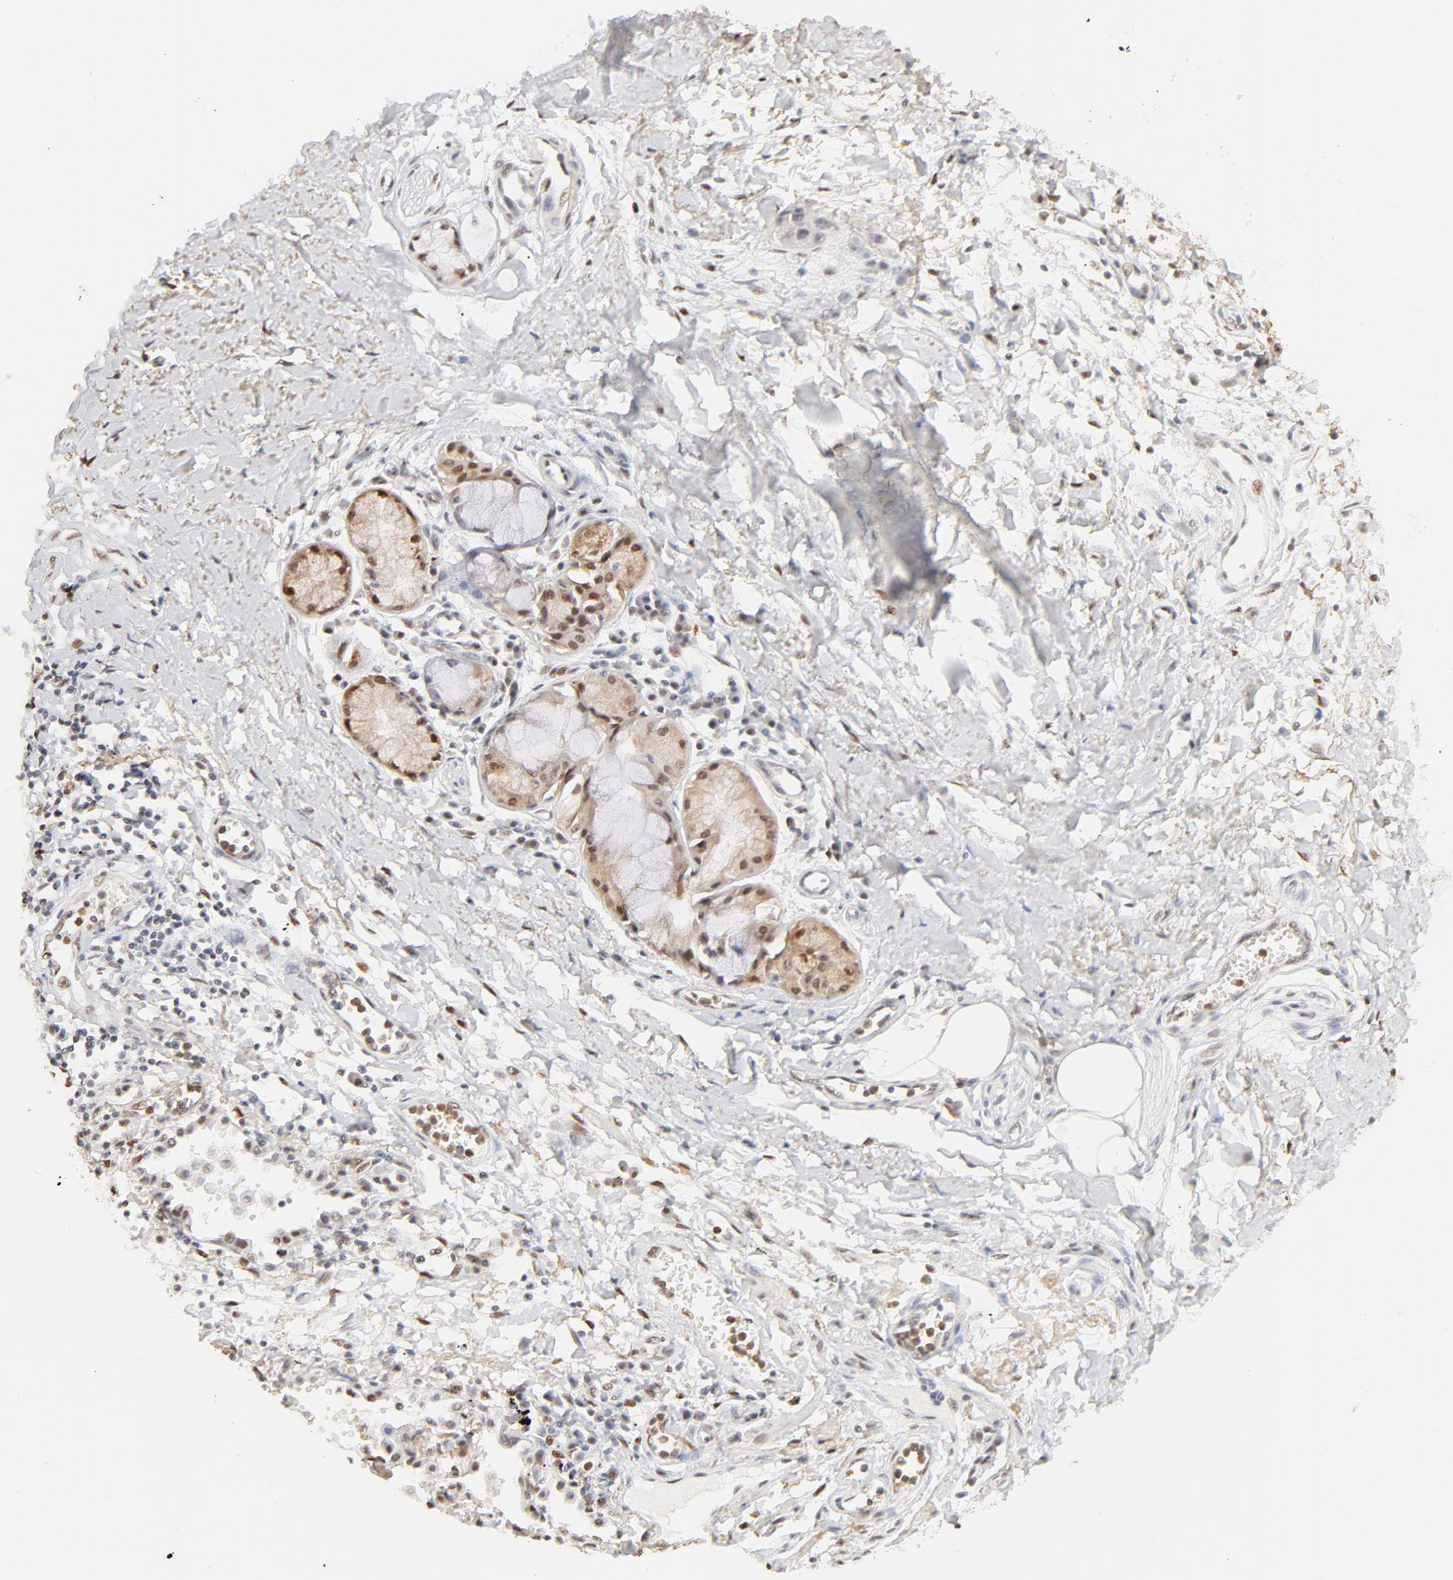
{"staining": {"intensity": "moderate", "quantity": ">75%", "location": "nuclear"}, "tissue": "adipose tissue", "cell_type": "Adipocytes", "image_type": "normal", "snomed": [{"axis": "morphology", "description": "Normal tissue, NOS"}, {"axis": "morphology", "description": "Adenocarcinoma, NOS"}, {"axis": "topography", "description": "Cartilage tissue"}, {"axis": "topography", "description": "Bronchus"}, {"axis": "topography", "description": "Lung"}], "caption": "Protein expression analysis of normal adipose tissue reveals moderate nuclear staining in about >75% of adipocytes.", "gene": "PBX1", "patient": {"sex": "female", "age": 67}}